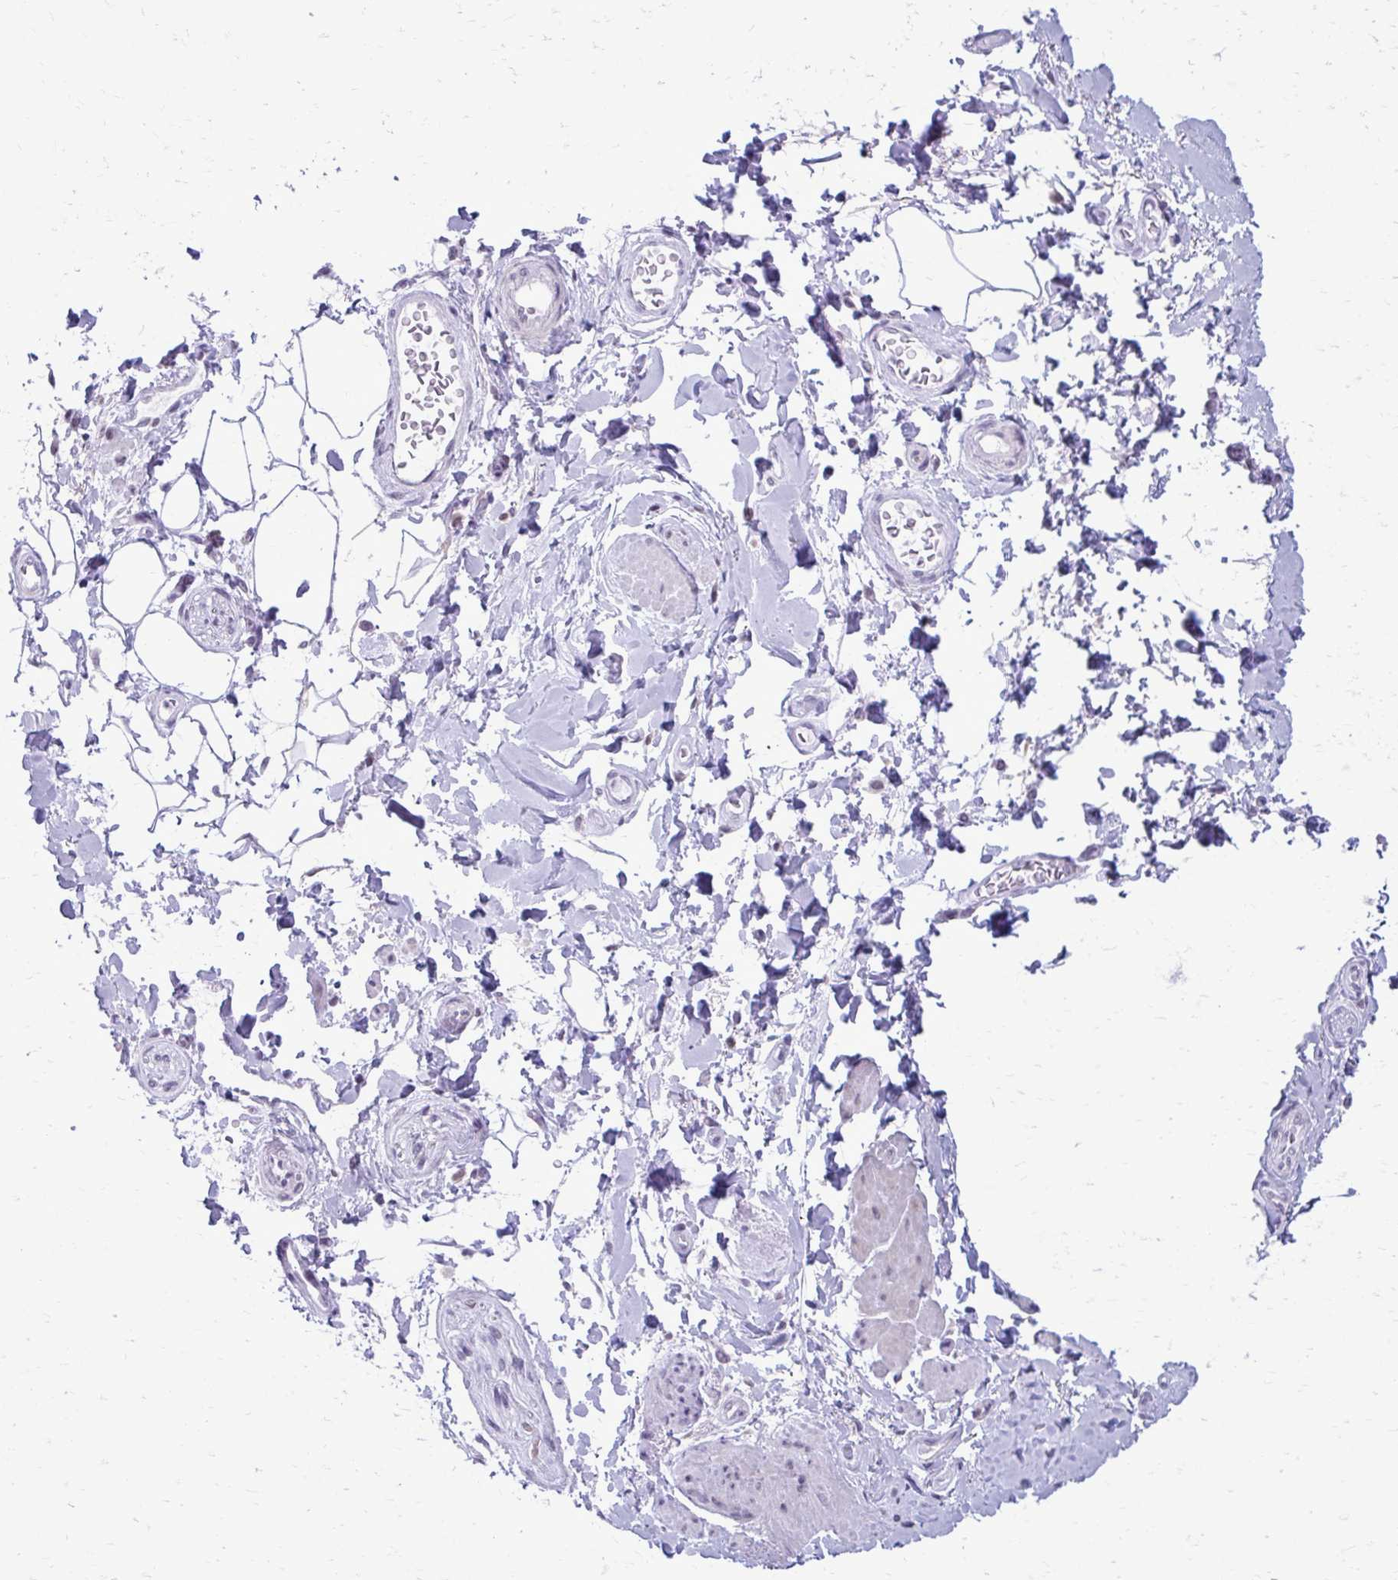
{"staining": {"intensity": "negative", "quantity": "none", "location": "none"}, "tissue": "adipose tissue", "cell_type": "Adipocytes", "image_type": "normal", "snomed": [{"axis": "morphology", "description": "Normal tissue, NOS"}, {"axis": "topography", "description": "Urinary bladder"}, {"axis": "topography", "description": "Peripheral nerve tissue"}], "caption": "High magnification brightfield microscopy of unremarkable adipose tissue stained with DAB (brown) and counterstained with hematoxylin (blue): adipocytes show no significant staining.", "gene": "PROSER1", "patient": {"sex": "female", "age": 60}}